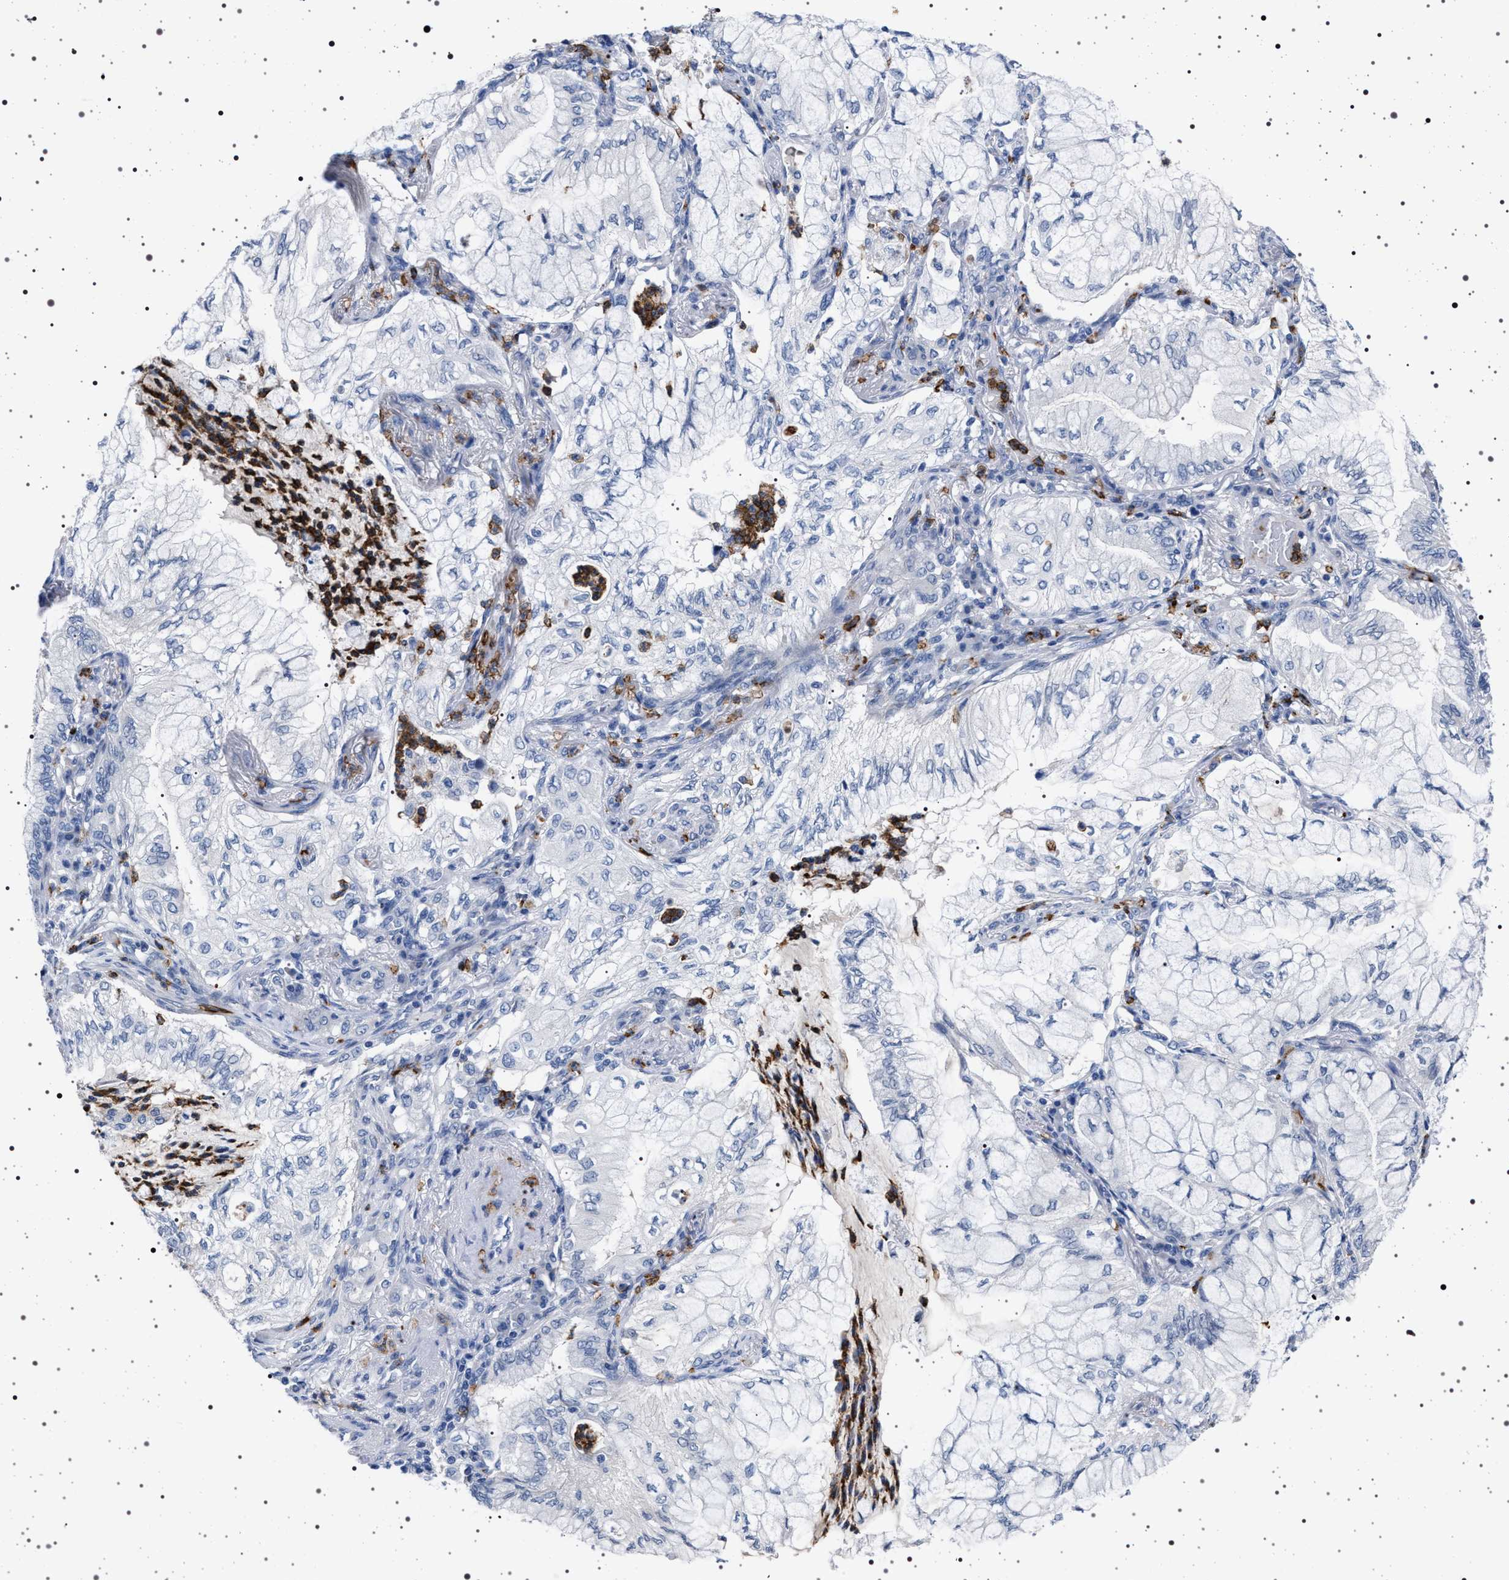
{"staining": {"intensity": "negative", "quantity": "none", "location": "none"}, "tissue": "lung cancer", "cell_type": "Tumor cells", "image_type": "cancer", "snomed": [{"axis": "morphology", "description": "Adenocarcinoma, NOS"}, {"axis": "topography", "description": "Lung"}], "caption": "Tumor cells show no significant staining in lung cancer (adenocarcinoma).", "gene": "NAT9", "patient": {"sex": "female", "age": 70}}